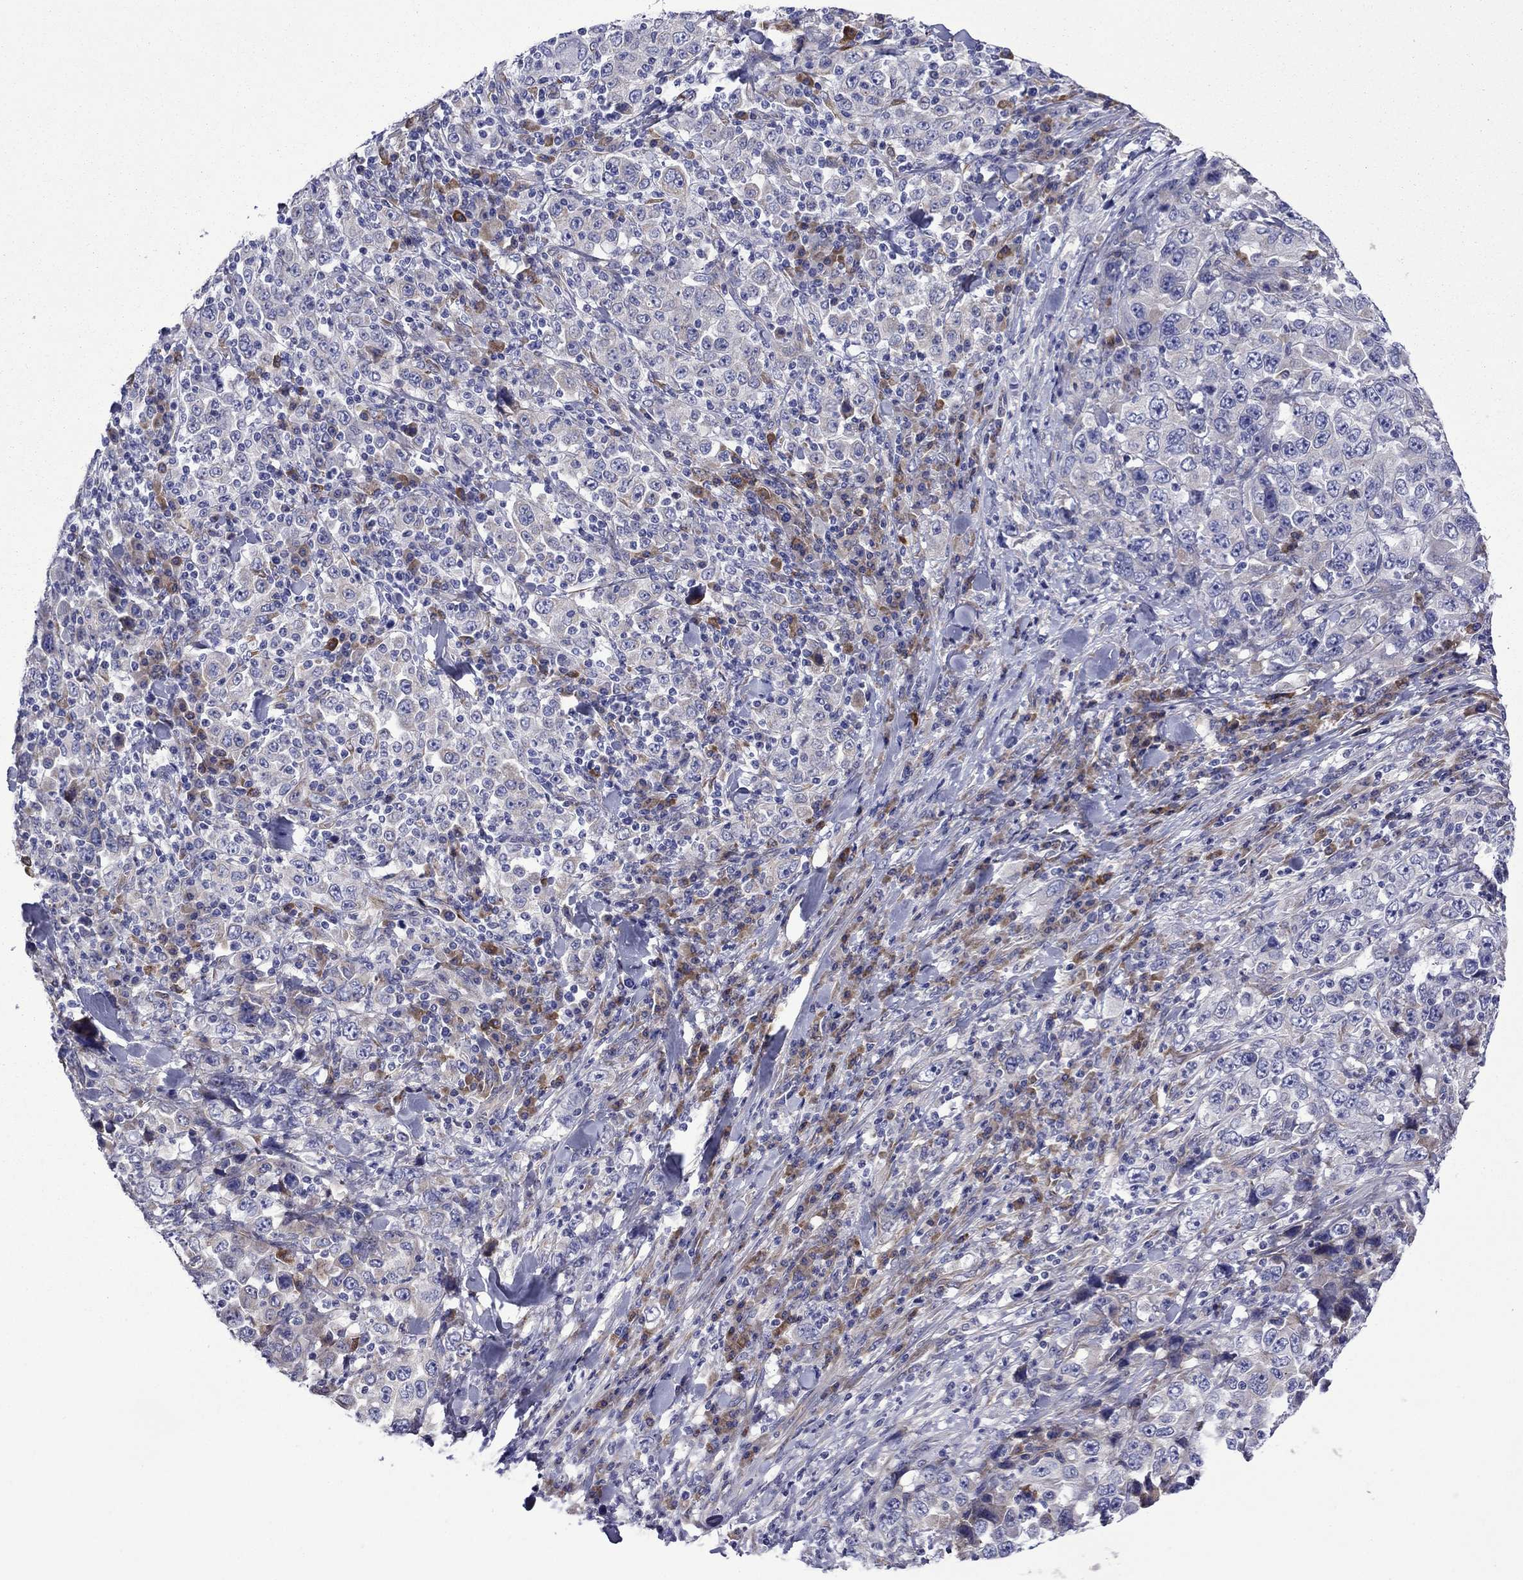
{"staining": {"intensity": "negative", "quantity": "none", "location": "none"}, "tissue": "stomach cancer", "cell_type": "Tumor cells", "image_type": "cancer", "snomed": [{"axis": "morphology", "description": "Normal tissue, NOS"}, {"axis": "morphology", "description": "Adenocarcinoma, NOS"}, {"axis": "topography", "description": "Stomach, upper"}, {"axis": "topography", "description": "Stomach"}], "caption": "Immunohistochemical staining of human stomach cancer reveals no significant staining in tumor cells.", "gene": "HSPG2", "patient": {"sex": "male", "age": 59}}